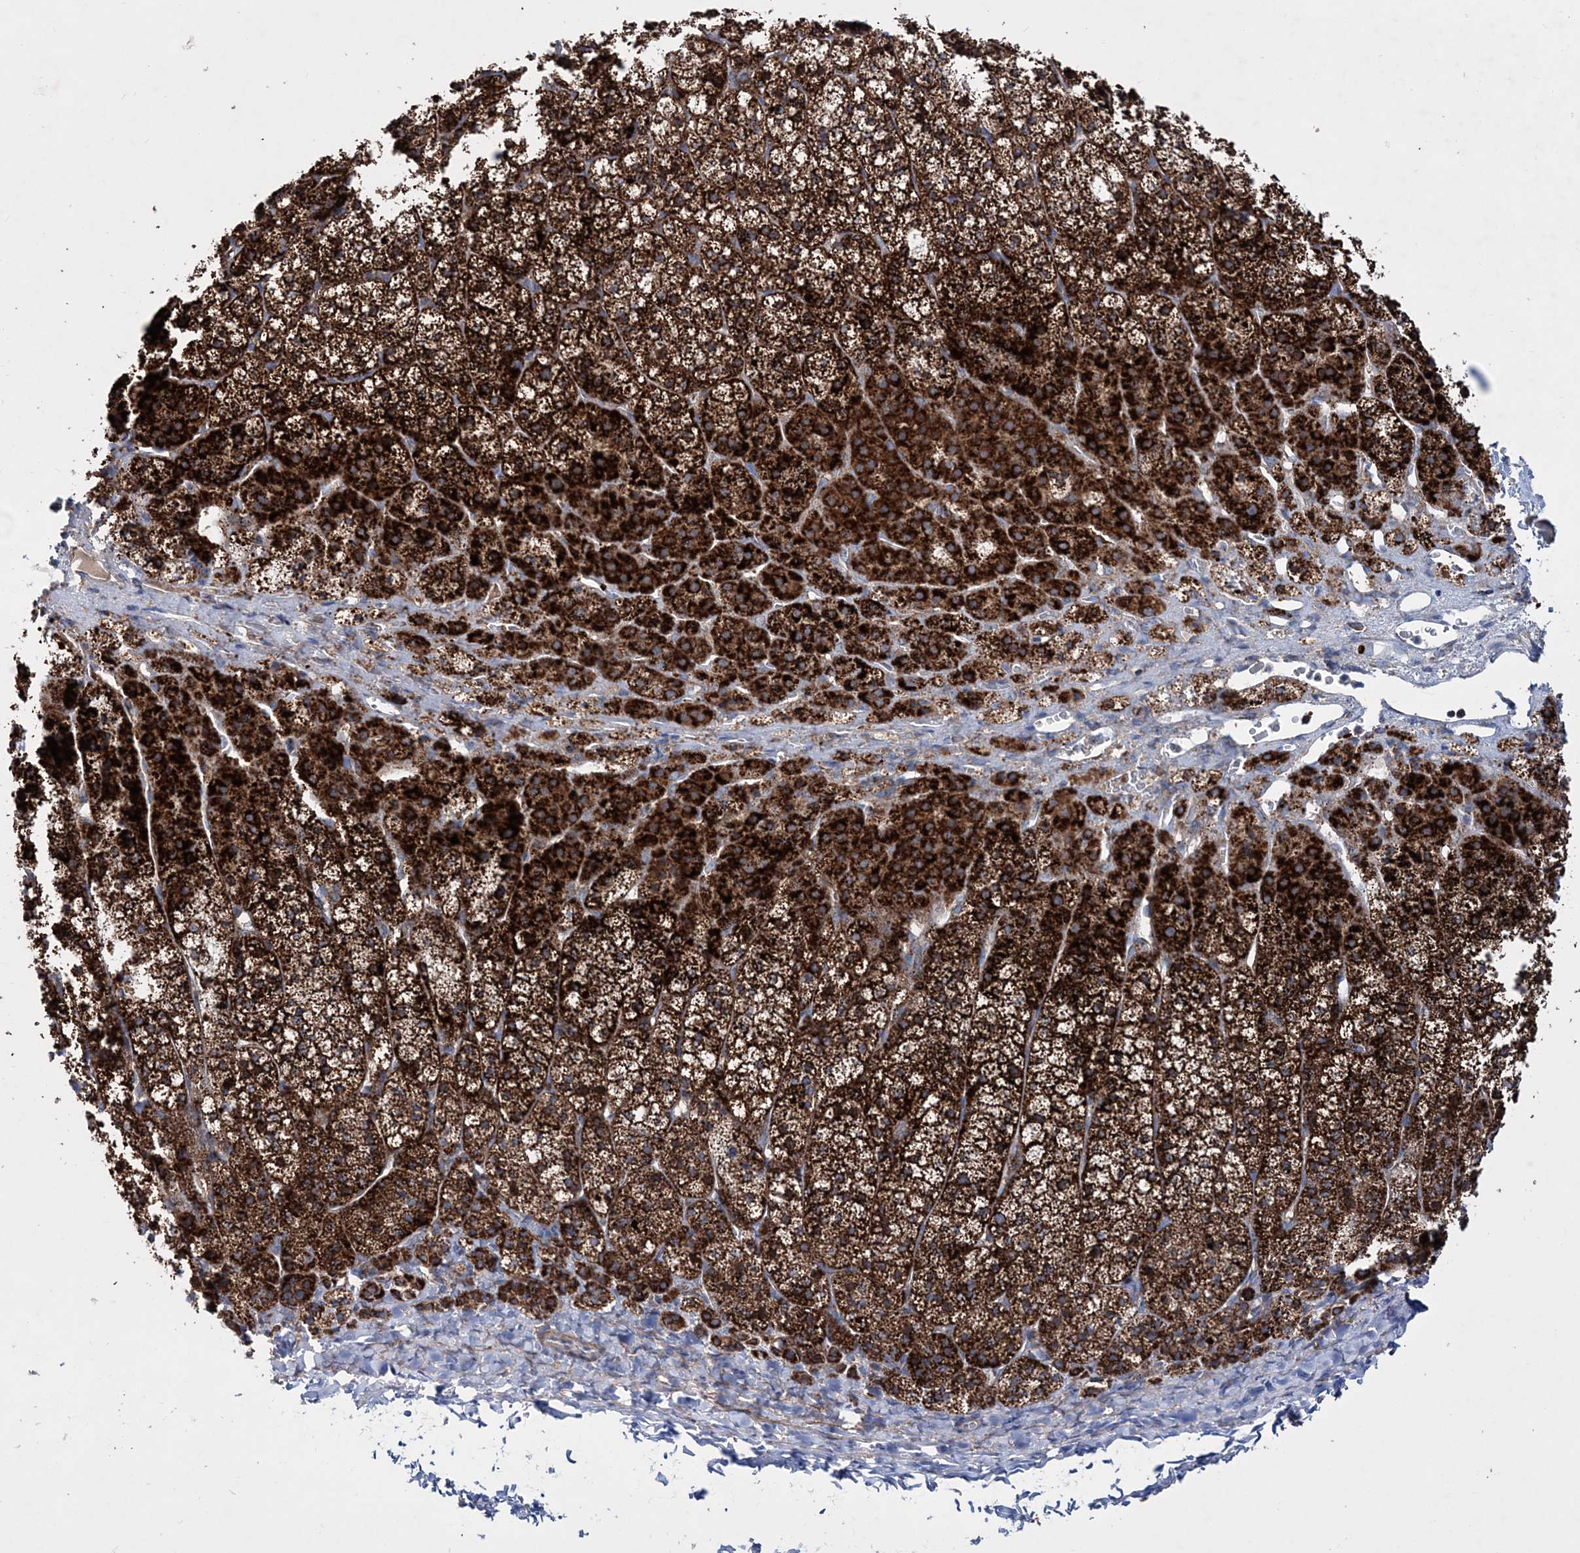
{"staining": {"intensity": "strong", "quantity": ">75%", "location": "cytoplasmic/membranous"}, "tissue": "adrenal gland", "cell_type": "Glandular cells", "image_type": "normal", "snomed": [{"axis": "morphology", "description": "Normal tissue, NOS"}, {"axis": "topography", "description": "Adrenal gland"}], "caption": "Glandular cells exhibit high levels of strong cytoplasmic/membranous positivity in about >75% of cells in unremarkable human adrenal gland.", "gene": "NGLY1", "patient": {"sex": "female", "age": 44}}